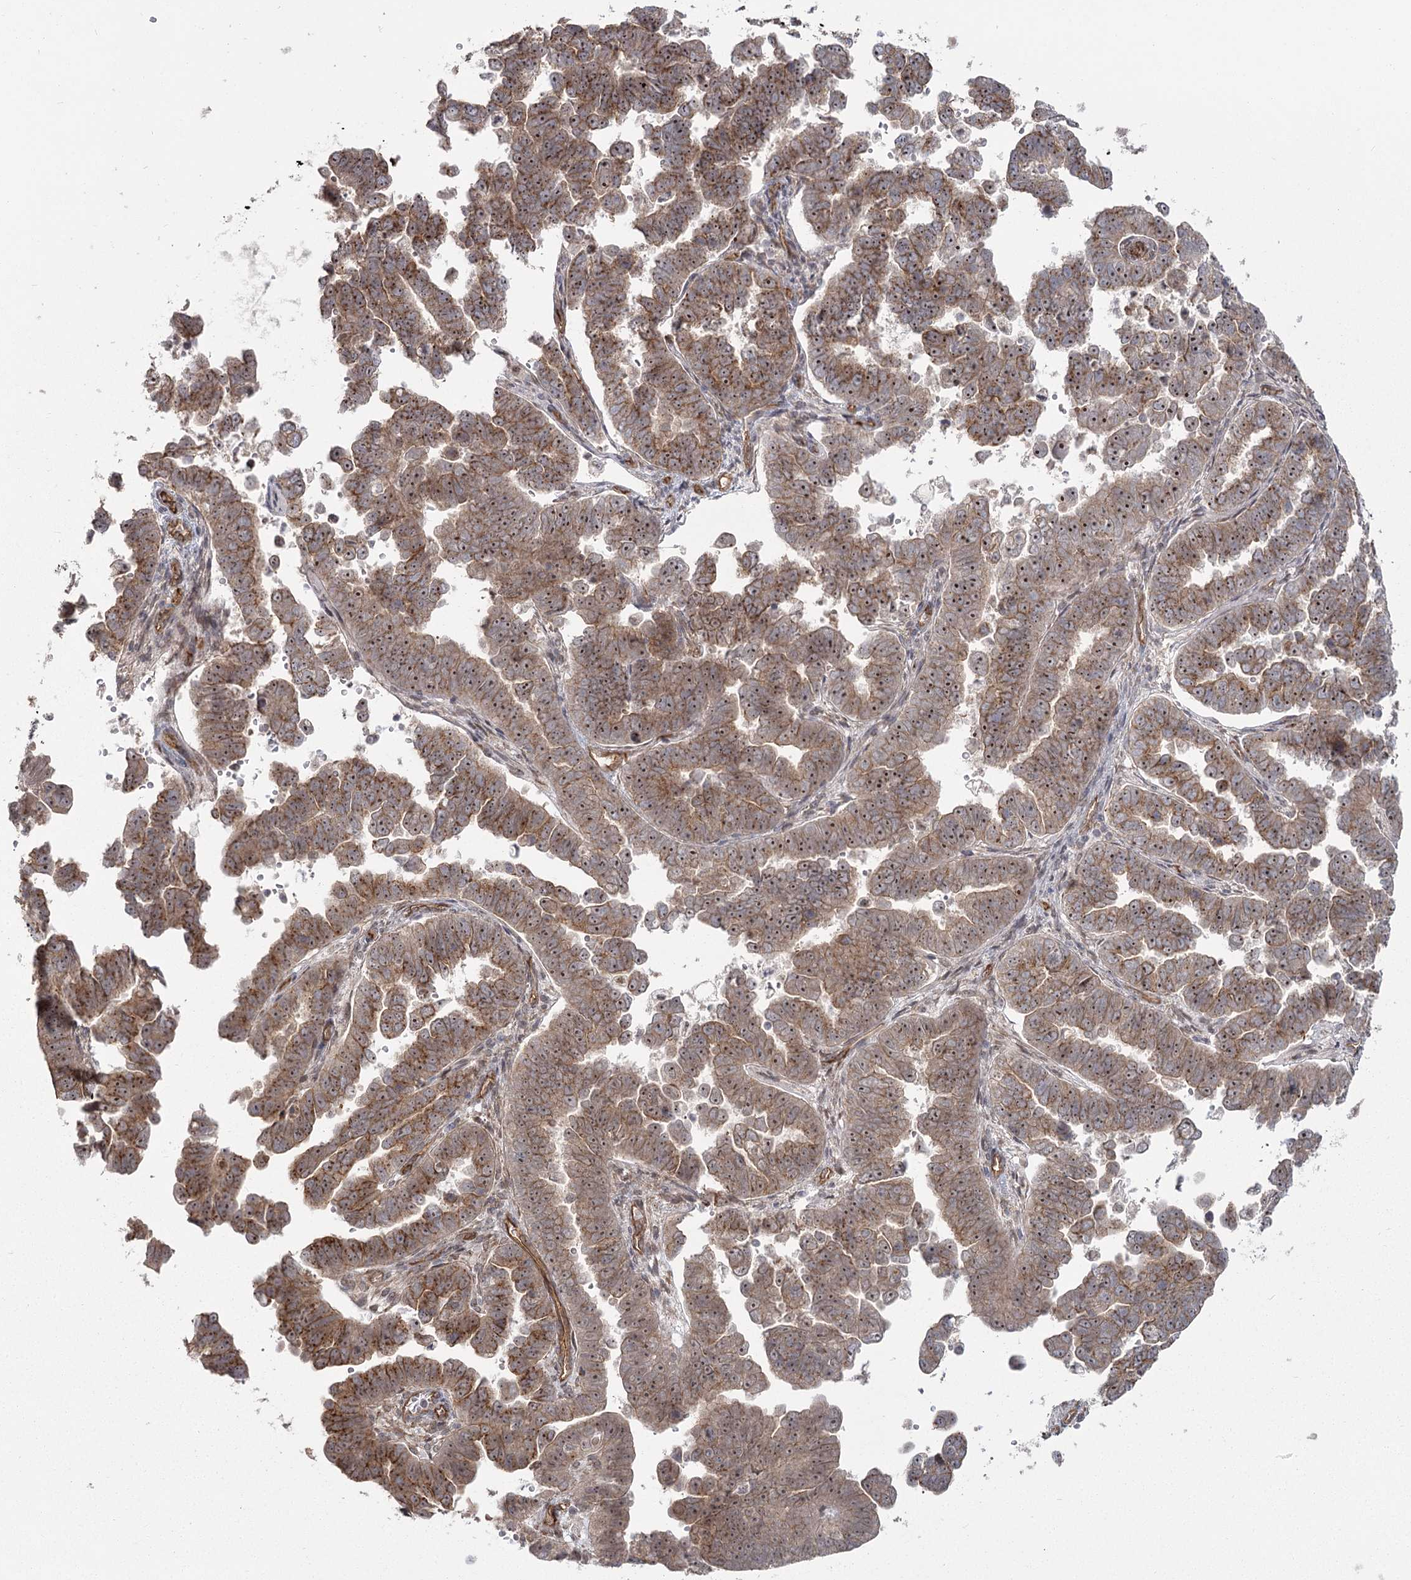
{"staining": {"intensity": "moderate", "quantity": ">75%", "location": "cytoplasmic/membranous,nuclear"}, "tissue": "endometrial cancer", "cell_type": "Tumor cells", "image_type": "cancer", "snomed": [{"axis": "morphology", "description": "Adenocarcinoma, NOS"}, {"axis": "topography", "description": "Endometrium"}], "caption": "Protein expression analysis of endometrial adenocarcinoma exhibits moderate cytoplasmic/membranous and nuclear expression in about >75% of tumor cells.", "gene": "RPP14", "patient": {"sex": "female", "age": 75}}